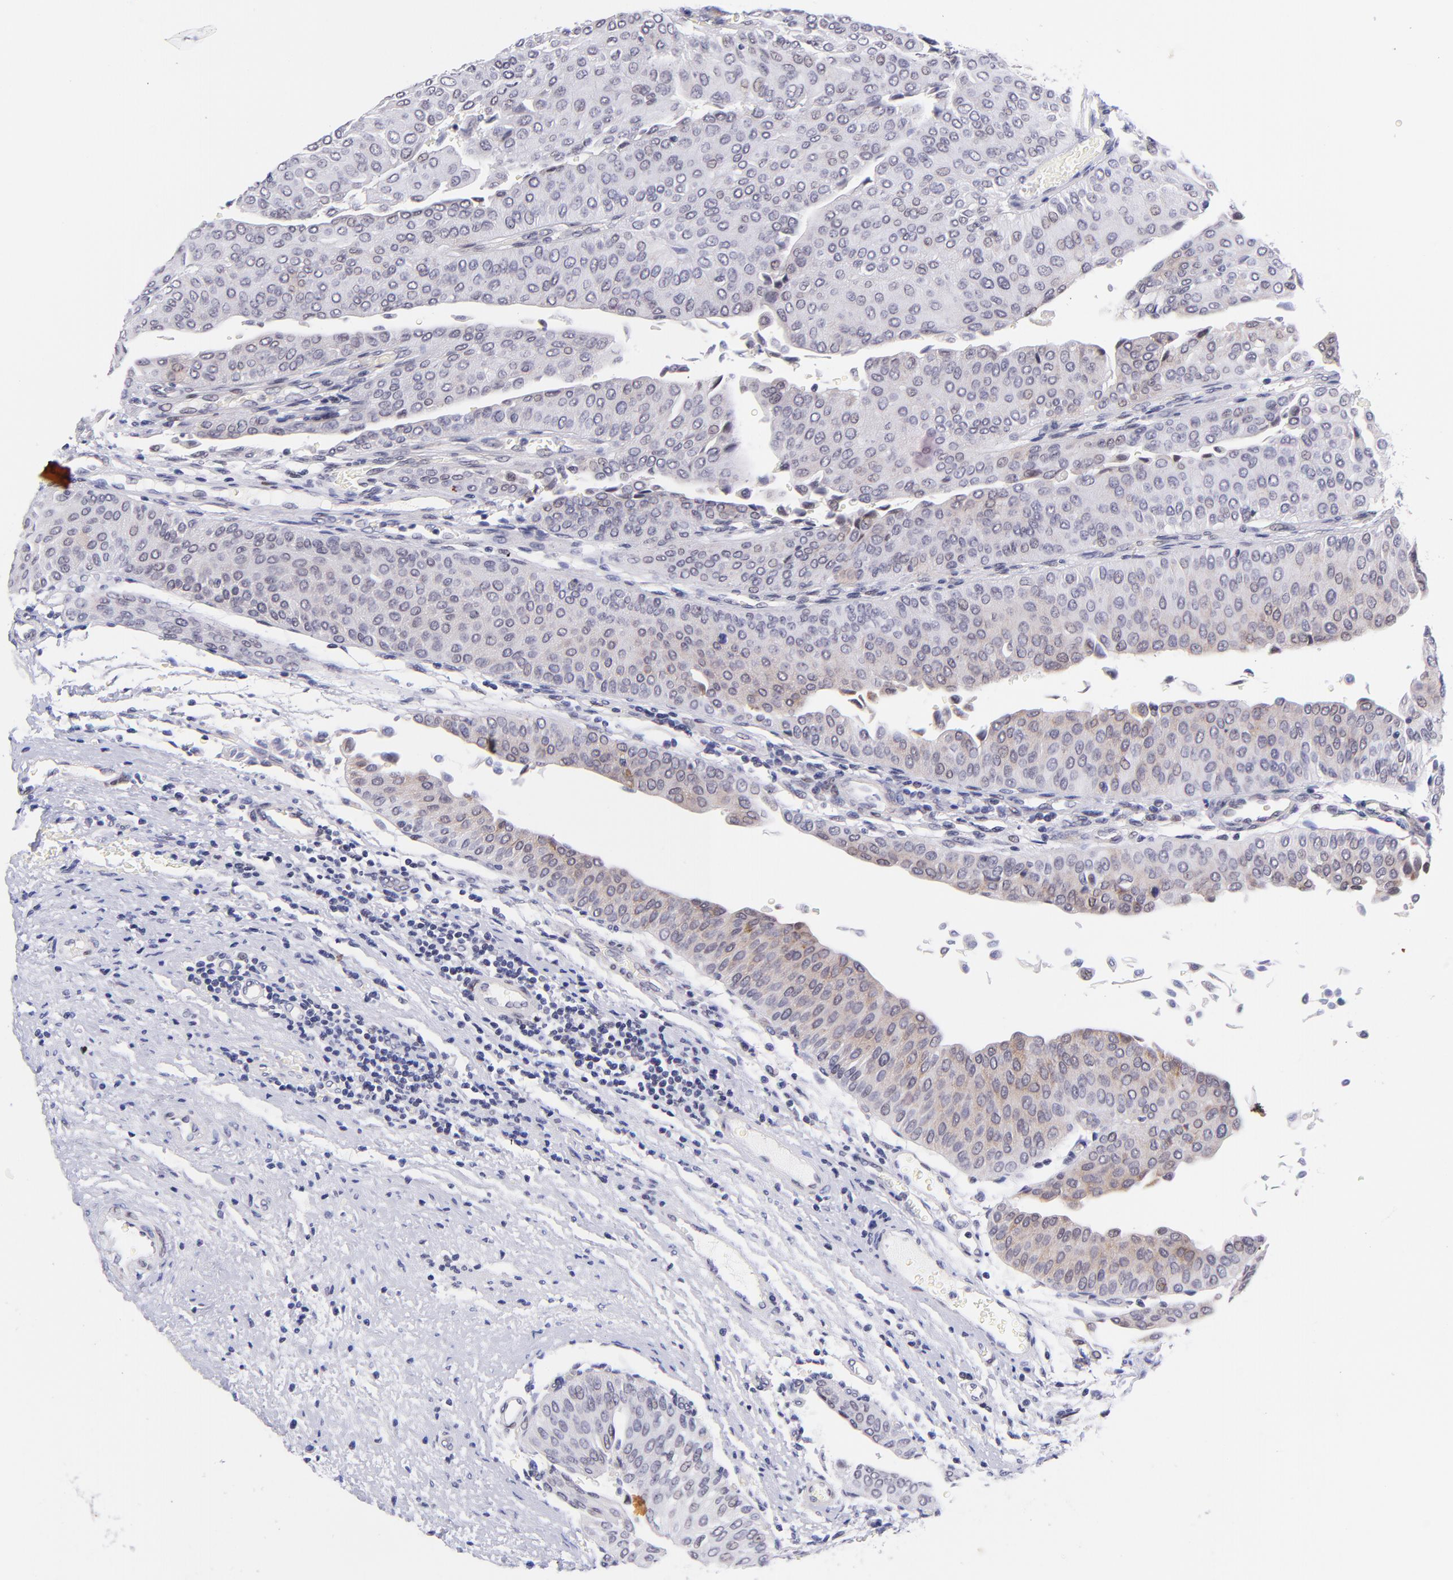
{"staining": {"intensity": "weak", "quantity": "<25%", "location": "cytoplasmic/membranous,nuclear"}, "tissue": "urothelial cancer", "cell_type": "Tumor cells", "image_type": "cancer", "snomed": [{"axis": "morphology", "description": "Urothelial carcinoma, Low grade"}, {"axis": "topography", "description": "Urinary bladder"}], "caption": "High power microscopy micrograph of an immunohistochemistry (IHC) photomicrograph of low-grade urothelial carcinoma, revealing no significant positivity in tumor cells.", "gene": "SOX6", "patient": {"sex": "male", "age": 64}}